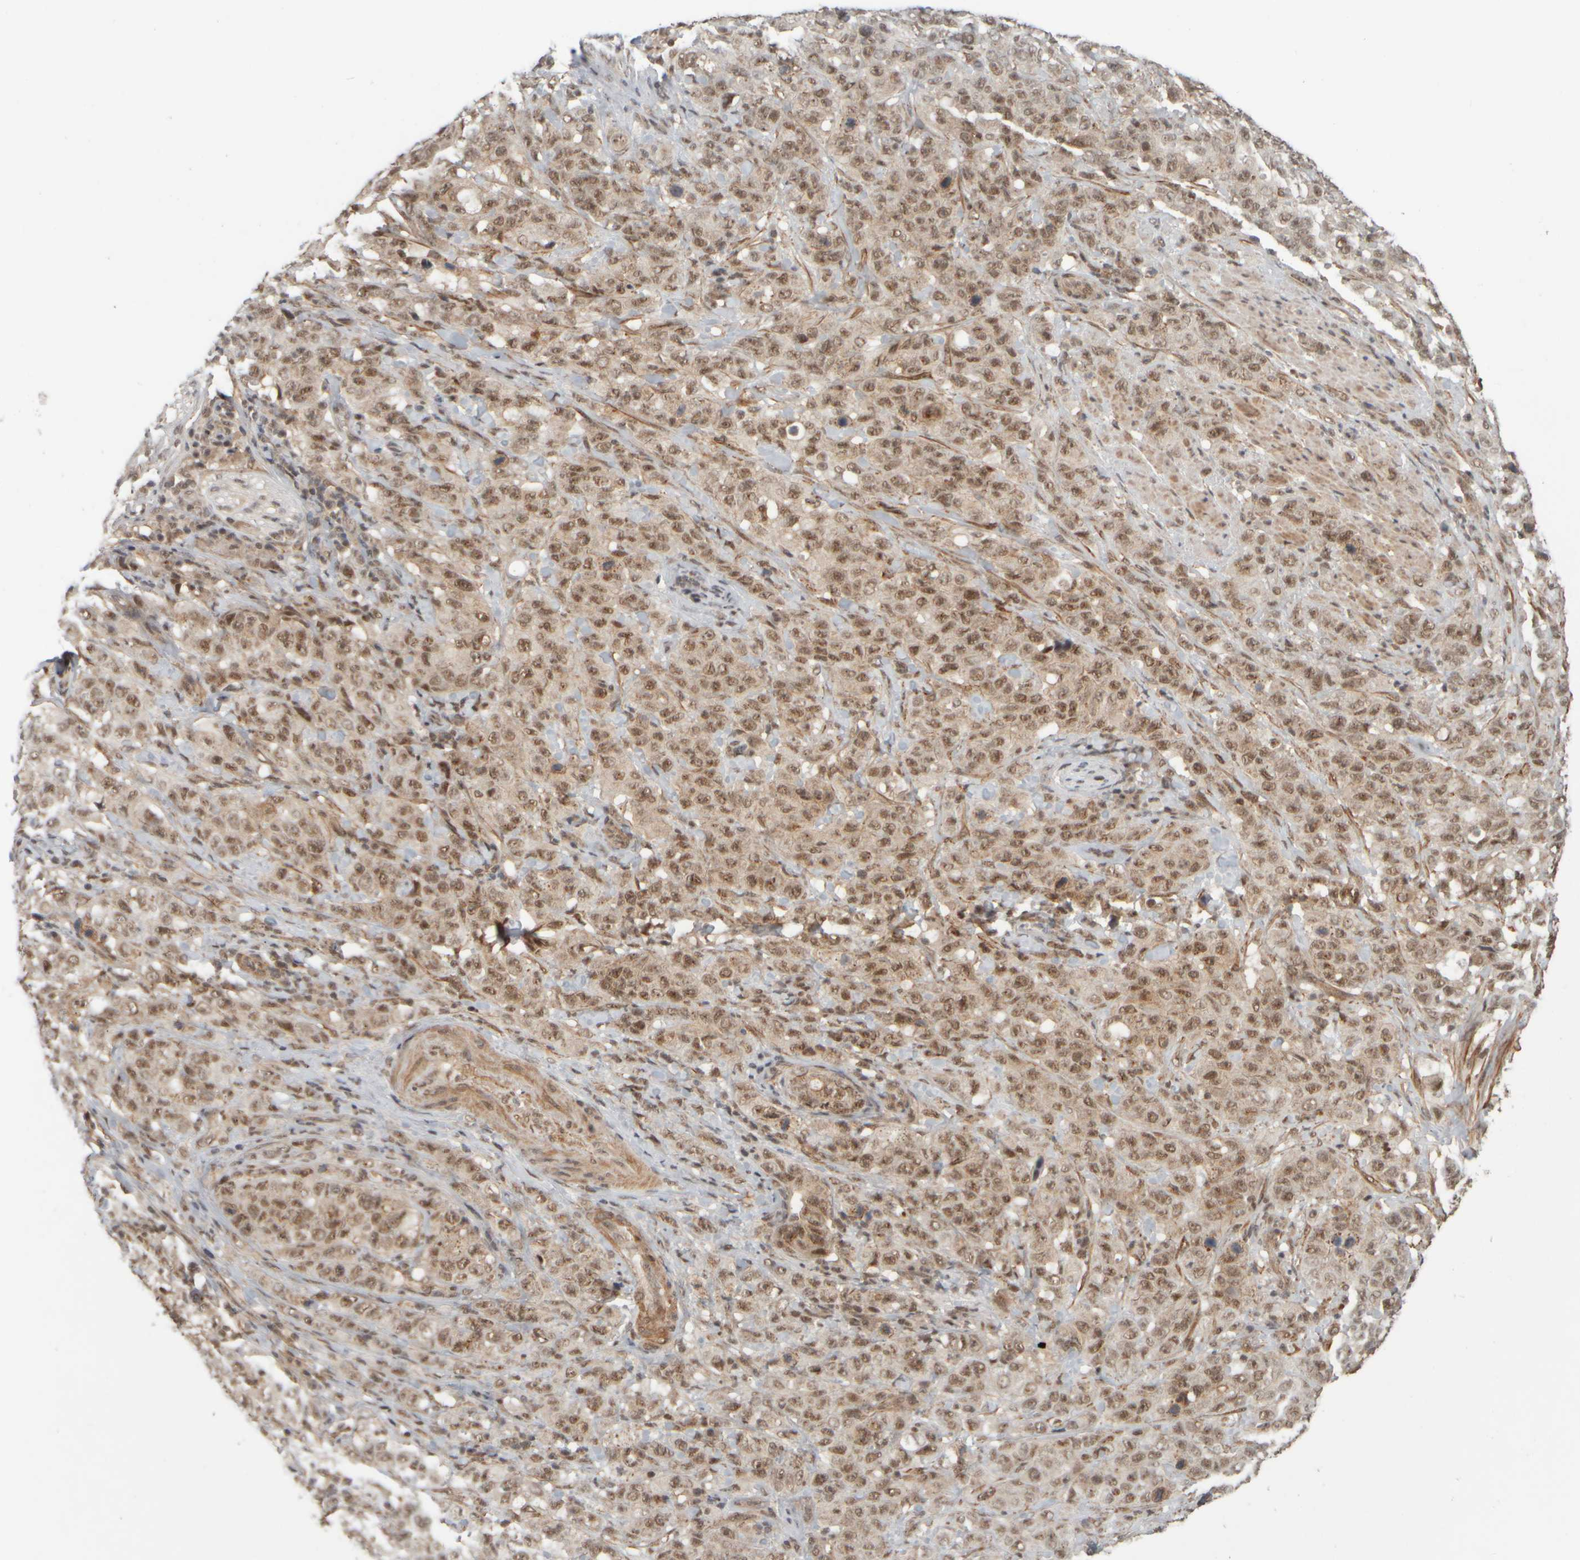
{"staining": {"intensity": "moderate", "quantity": ">75%", "location": "nuclear"}, "tissue": "stomach cancer", "cell_type": "Tumor cells", "image_type": "cancer", "snomed": [{"axis": "morphology", "description": "Adenocarcinoma, NOS"}, {"axis": "topography", "description": "Stomach"}], "caption": "Human stomach adenocarcinoma stained for a protein (brown) shows moderate nuclear positive positivity in about >75% of tumor cells.", "gene": "SYNRG", "patient": {"sex": "male", "age": 48}}